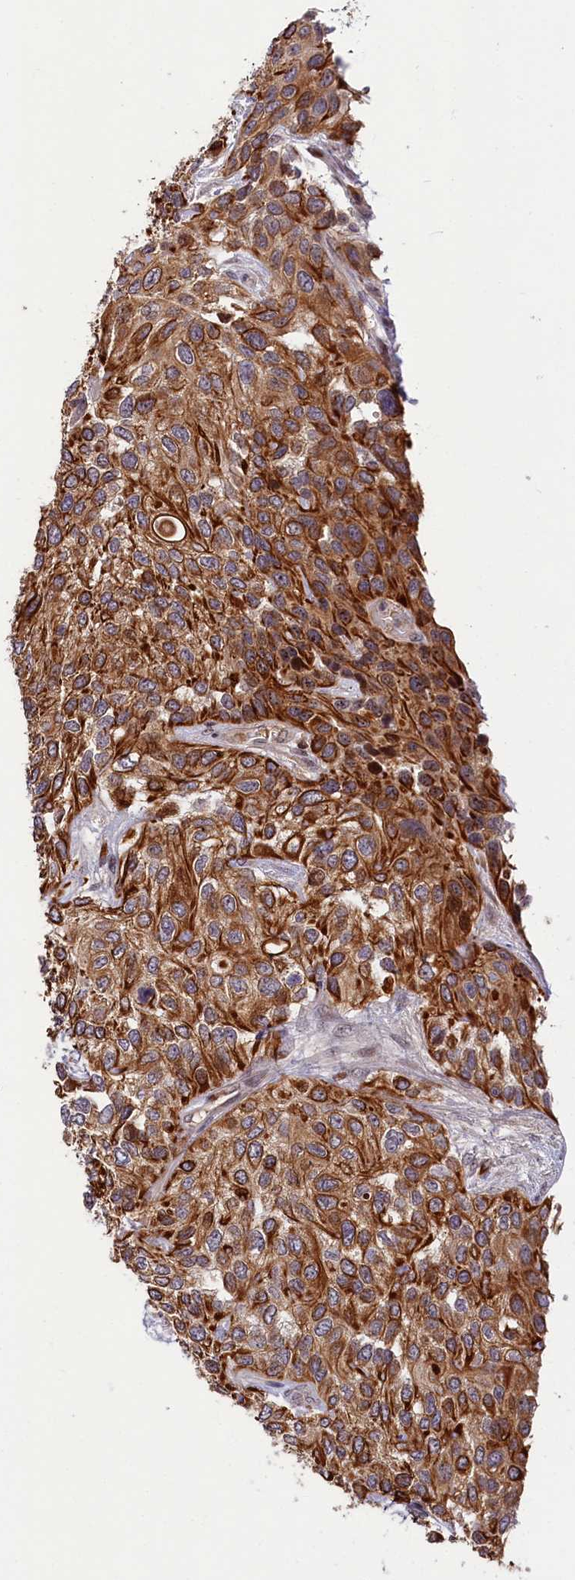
{"staining": {"intensity": "strong", "quantity": ">75%", "location": "cytoplasmic/membranous"}, "tissue": "urothelial cancer", "cell_type": "Tumor cells", "image_type": "cancer", "snomed": [{"axis": "morphology", "description": "Normal tissue, NOS"}, {"axis": "morphology", "description": "Urothelial carcinoma, High grade"}, {"axis": "topography", "description": "Vascular tissue"}, {"axis": "topography", "description": "Urinary bladder"}], "caption": "Tumor cells demonstrate strong cytoplasmic/membranous expression in approximately >75% of cells in urothelial cancer.", "gene": "N4BP2L1", "patient": {"sex": "female", "age": 56}}